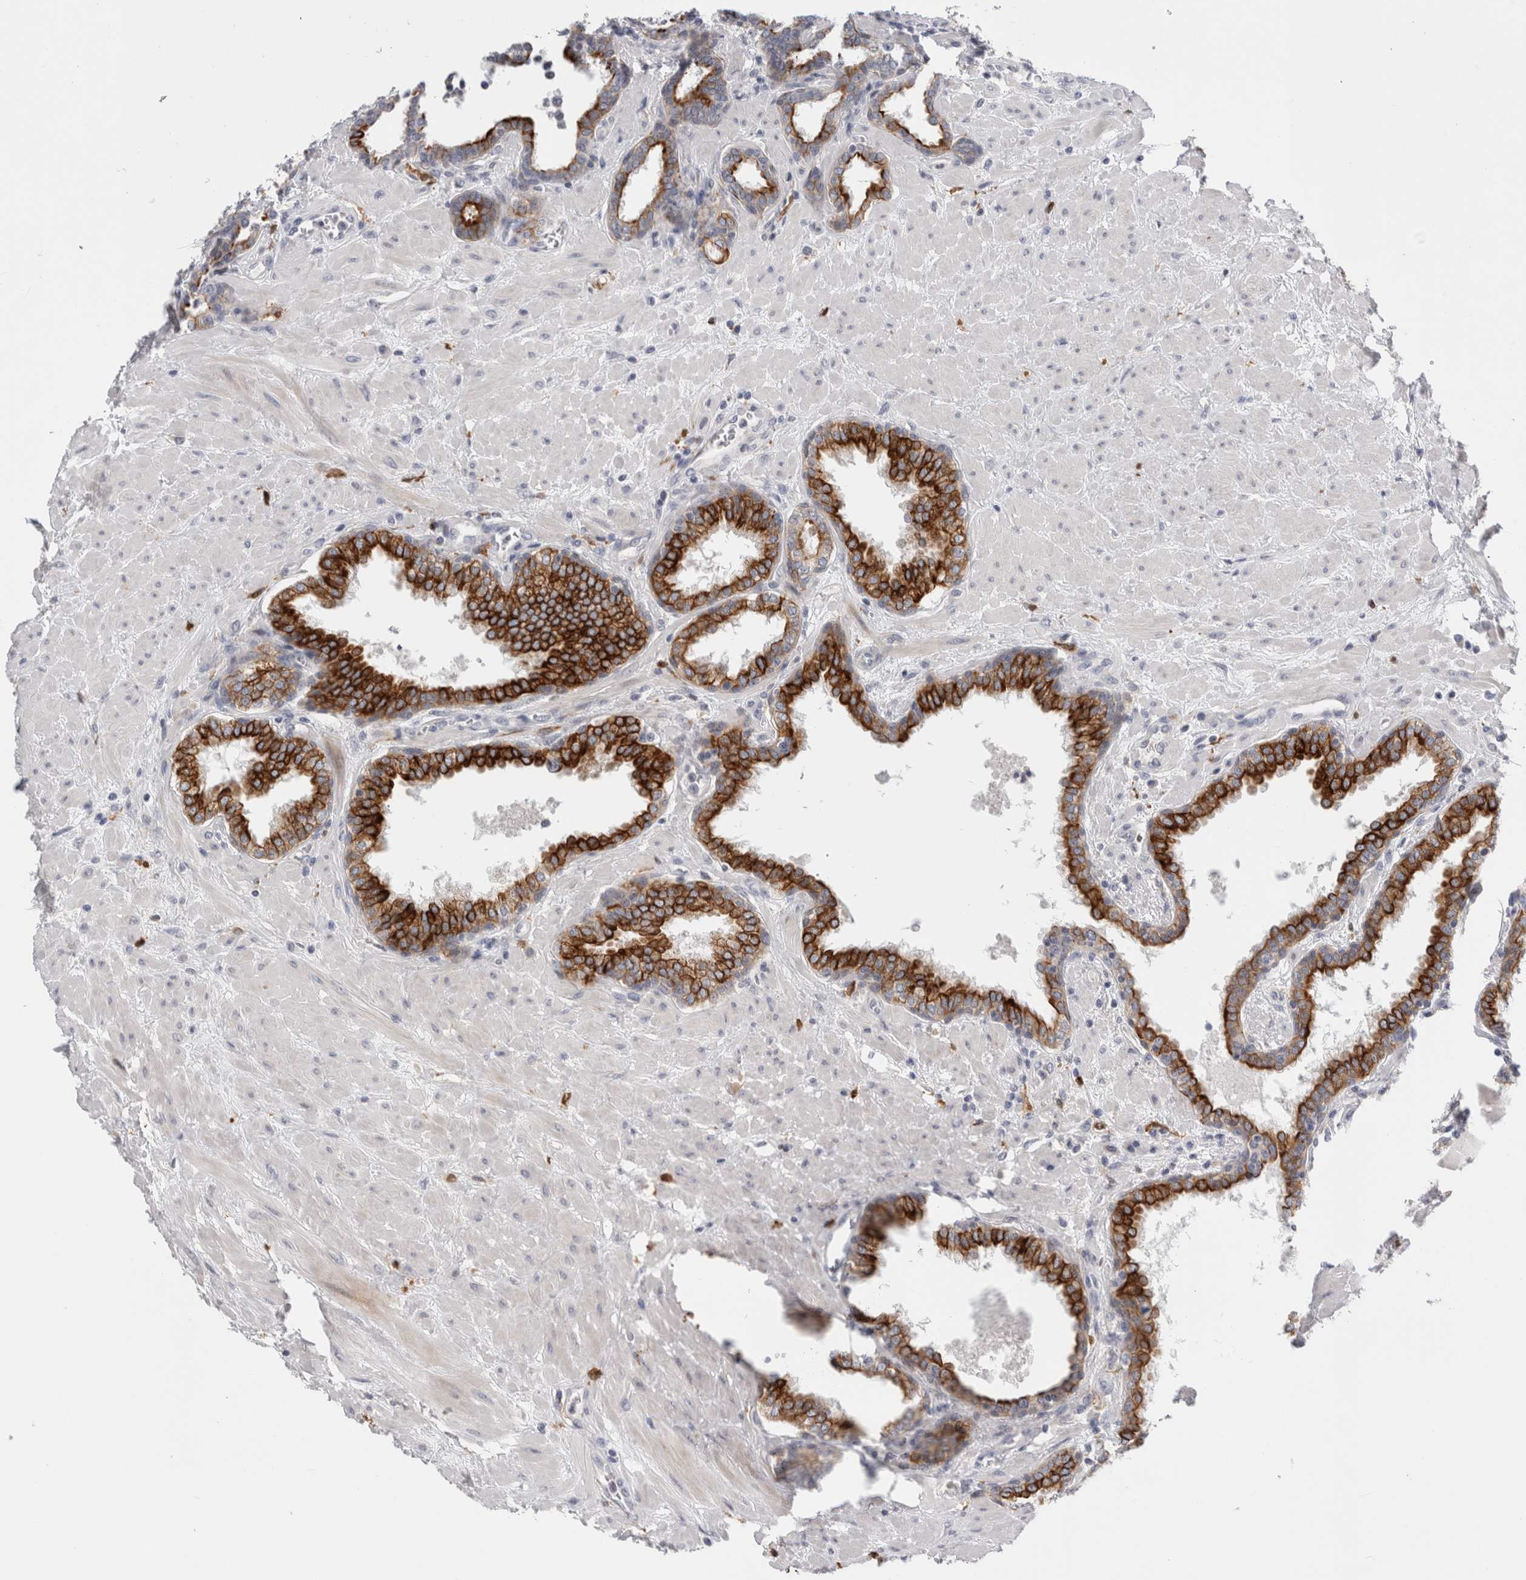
{"staining": {"intensity": "strong", "quantity": ">75%", "location": "cytoplasmic/membranous"}, "tissue": "prostate", "cell_type": "Glandular cells", "image_type": "normal", "snomed": [{"axis": "morphology", "description": "Normal tissue, NOS"}, {"axis": "topography", "description": "Prostate"}], "caption": "Prostate stained for a protein (brown) displays strong cytoplasmic/membranous positive staining in approximately >75% of glandular cells.", "gene": "SLC20A2", "patient": {"sex": "male", "age": 51}}